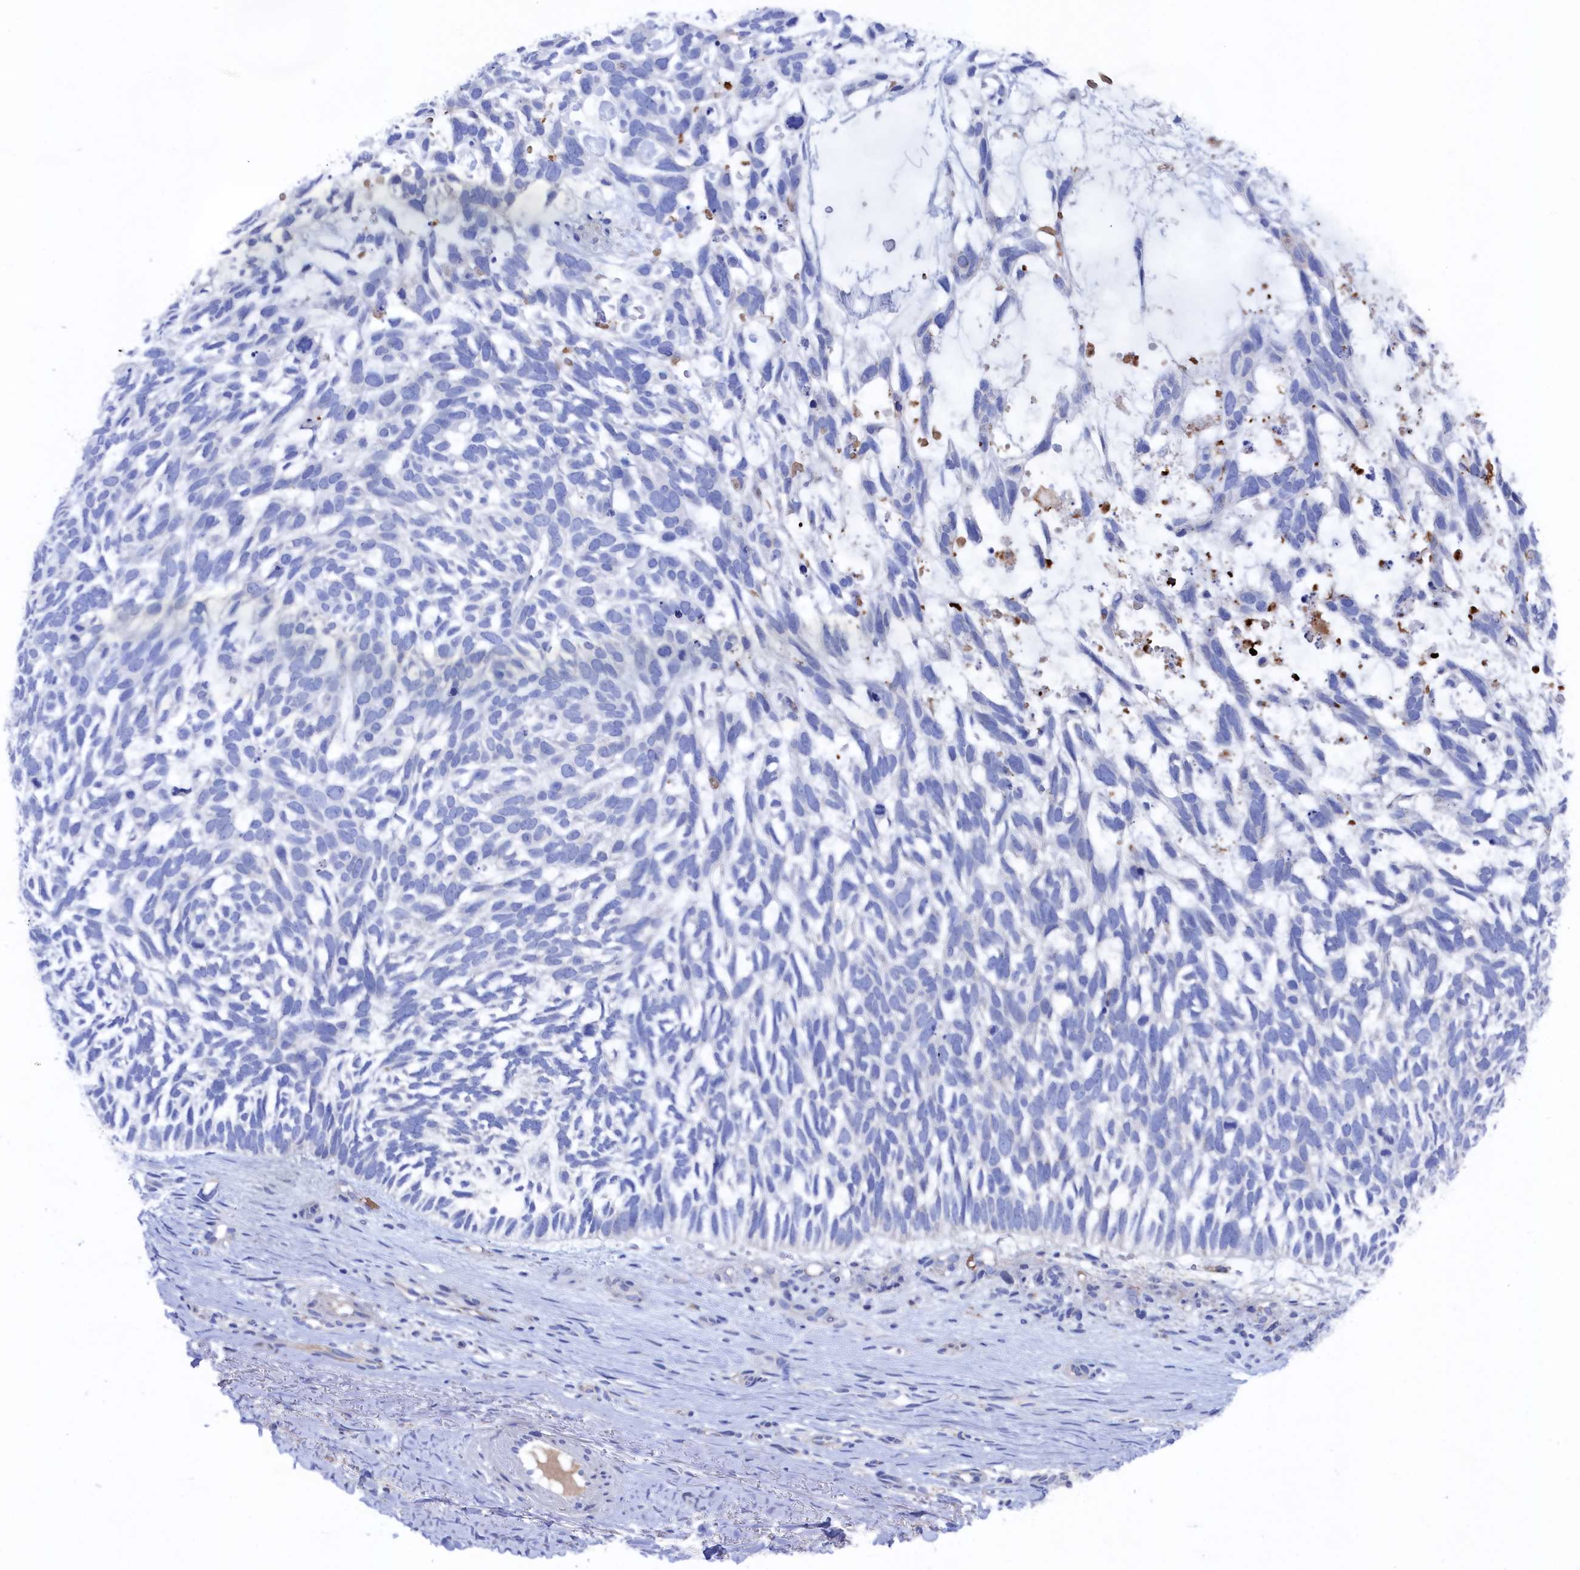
{"staining": {"intensity": "negative", "quantity": "none", "location": "none"}, "tissue": "skin cancer", "cell_type": "Tumor cells", "image_type": "cancer", "snomed": [{"axis": "morphology", "description": "Basal cell carcinoma"}, {"axis": "topography", "description": "Skin"}], "caption": "Tumor cells are negative for brown protein staining in skin cancer. (DAB (3,3'-diaminobenzidine) immunohistochemistry (IHC) with hematoxylin counter stain).", "gene": "C12orf73", "patient": {"sex": "male", "age": 88}}